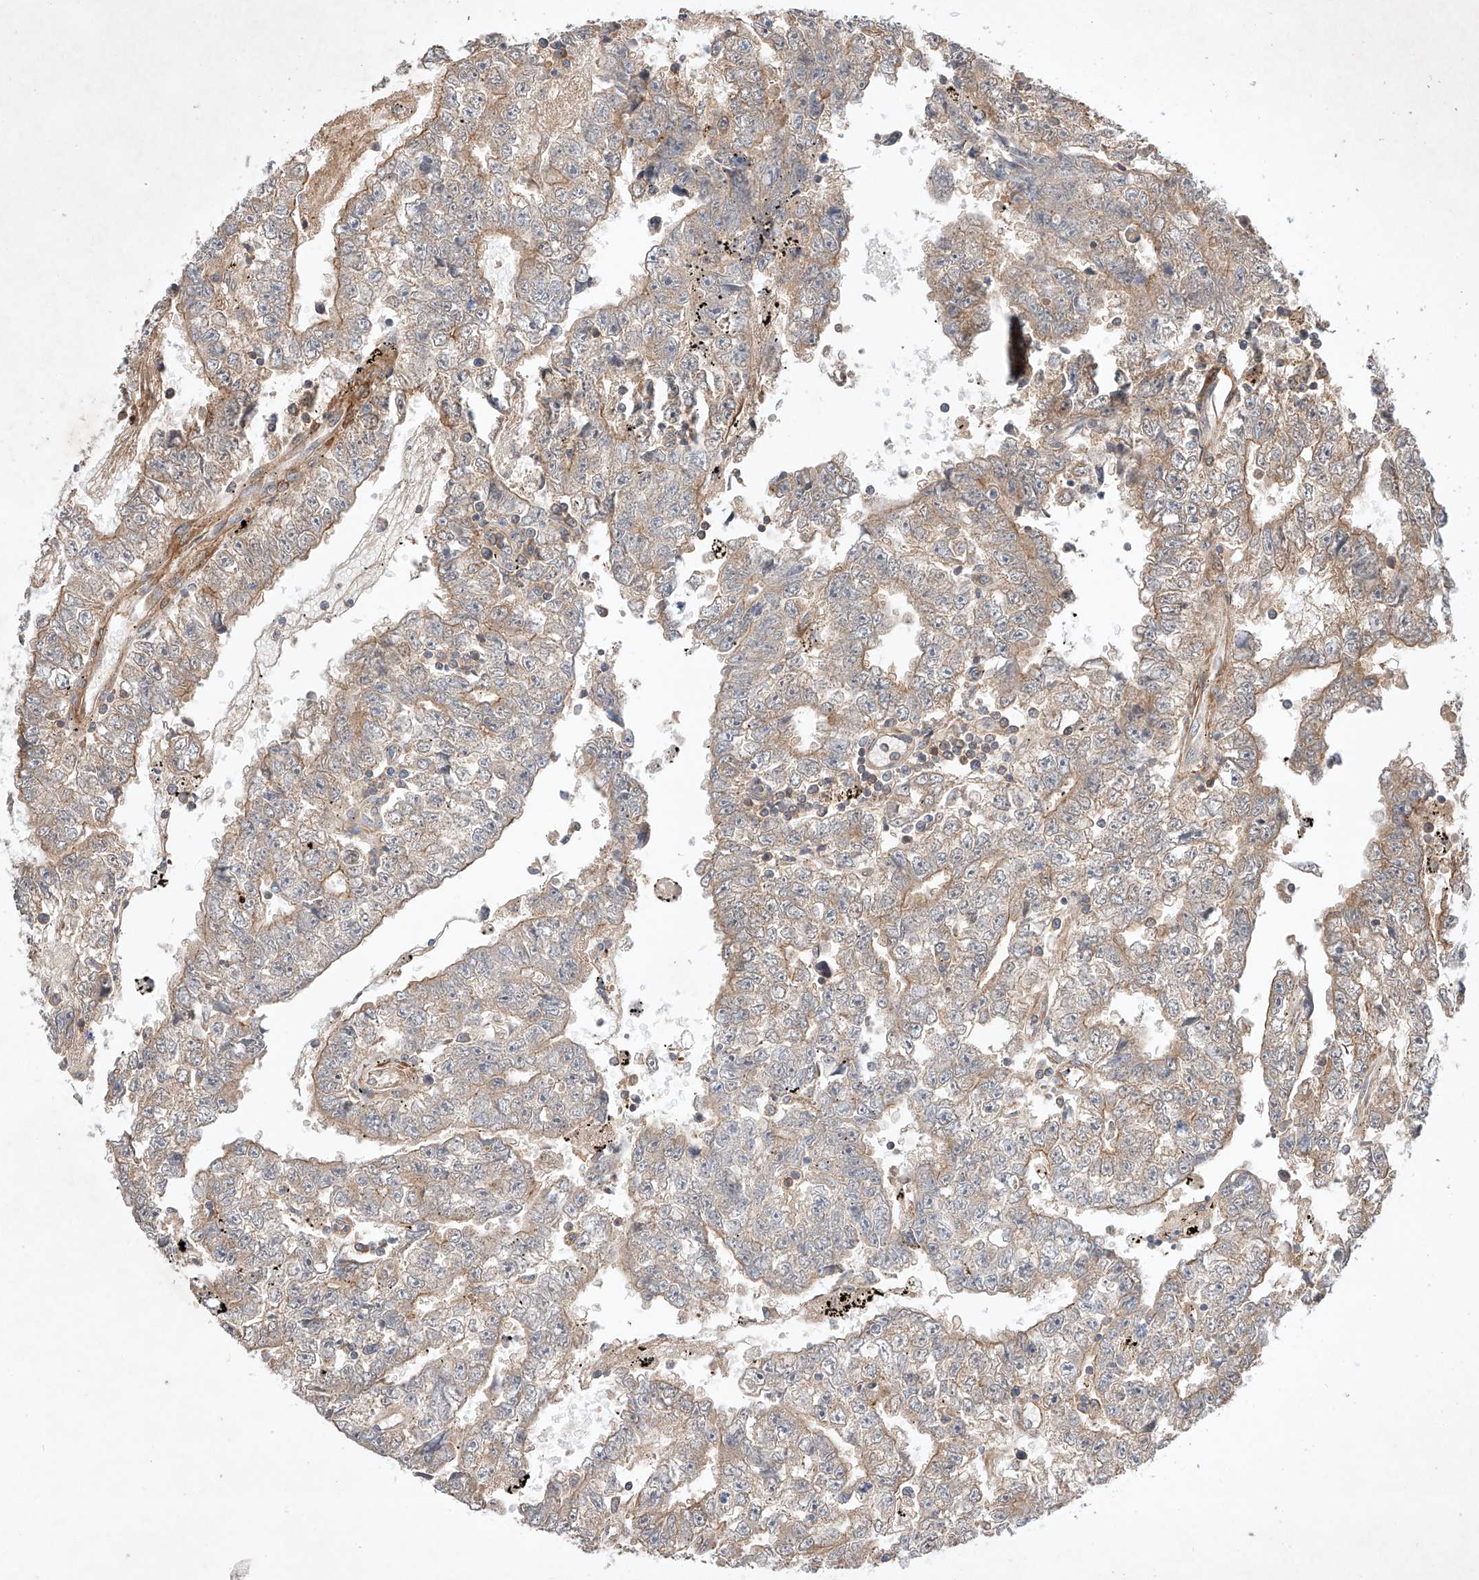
{"staining": {"intensity": "moderate", "quantity": "25%-75%", "location": "cytoplasmic/membranous"}, "tissue": "testis cancer", "cell_type": "Tumor cells", "image_type": "cancer", "snomed": [{"axis": "morphology", "description": "Carcinoma, Embryonal, NOS"}, {"axis": "topography", "description": "Testis"}], "caption": "Immunohistochemical staining of human embryonal carcinoma (testis) displays medium levels of moderate cytoplasmic/membranous protein staining in about 25%-75% of tumor cells. Using DAB (brown) and hematoxylin (blue) stains, captured at high magnification using brightfield microscopy.", "gene": "ARHGAP33", "patient": {"sex": "male", "age": 25}}